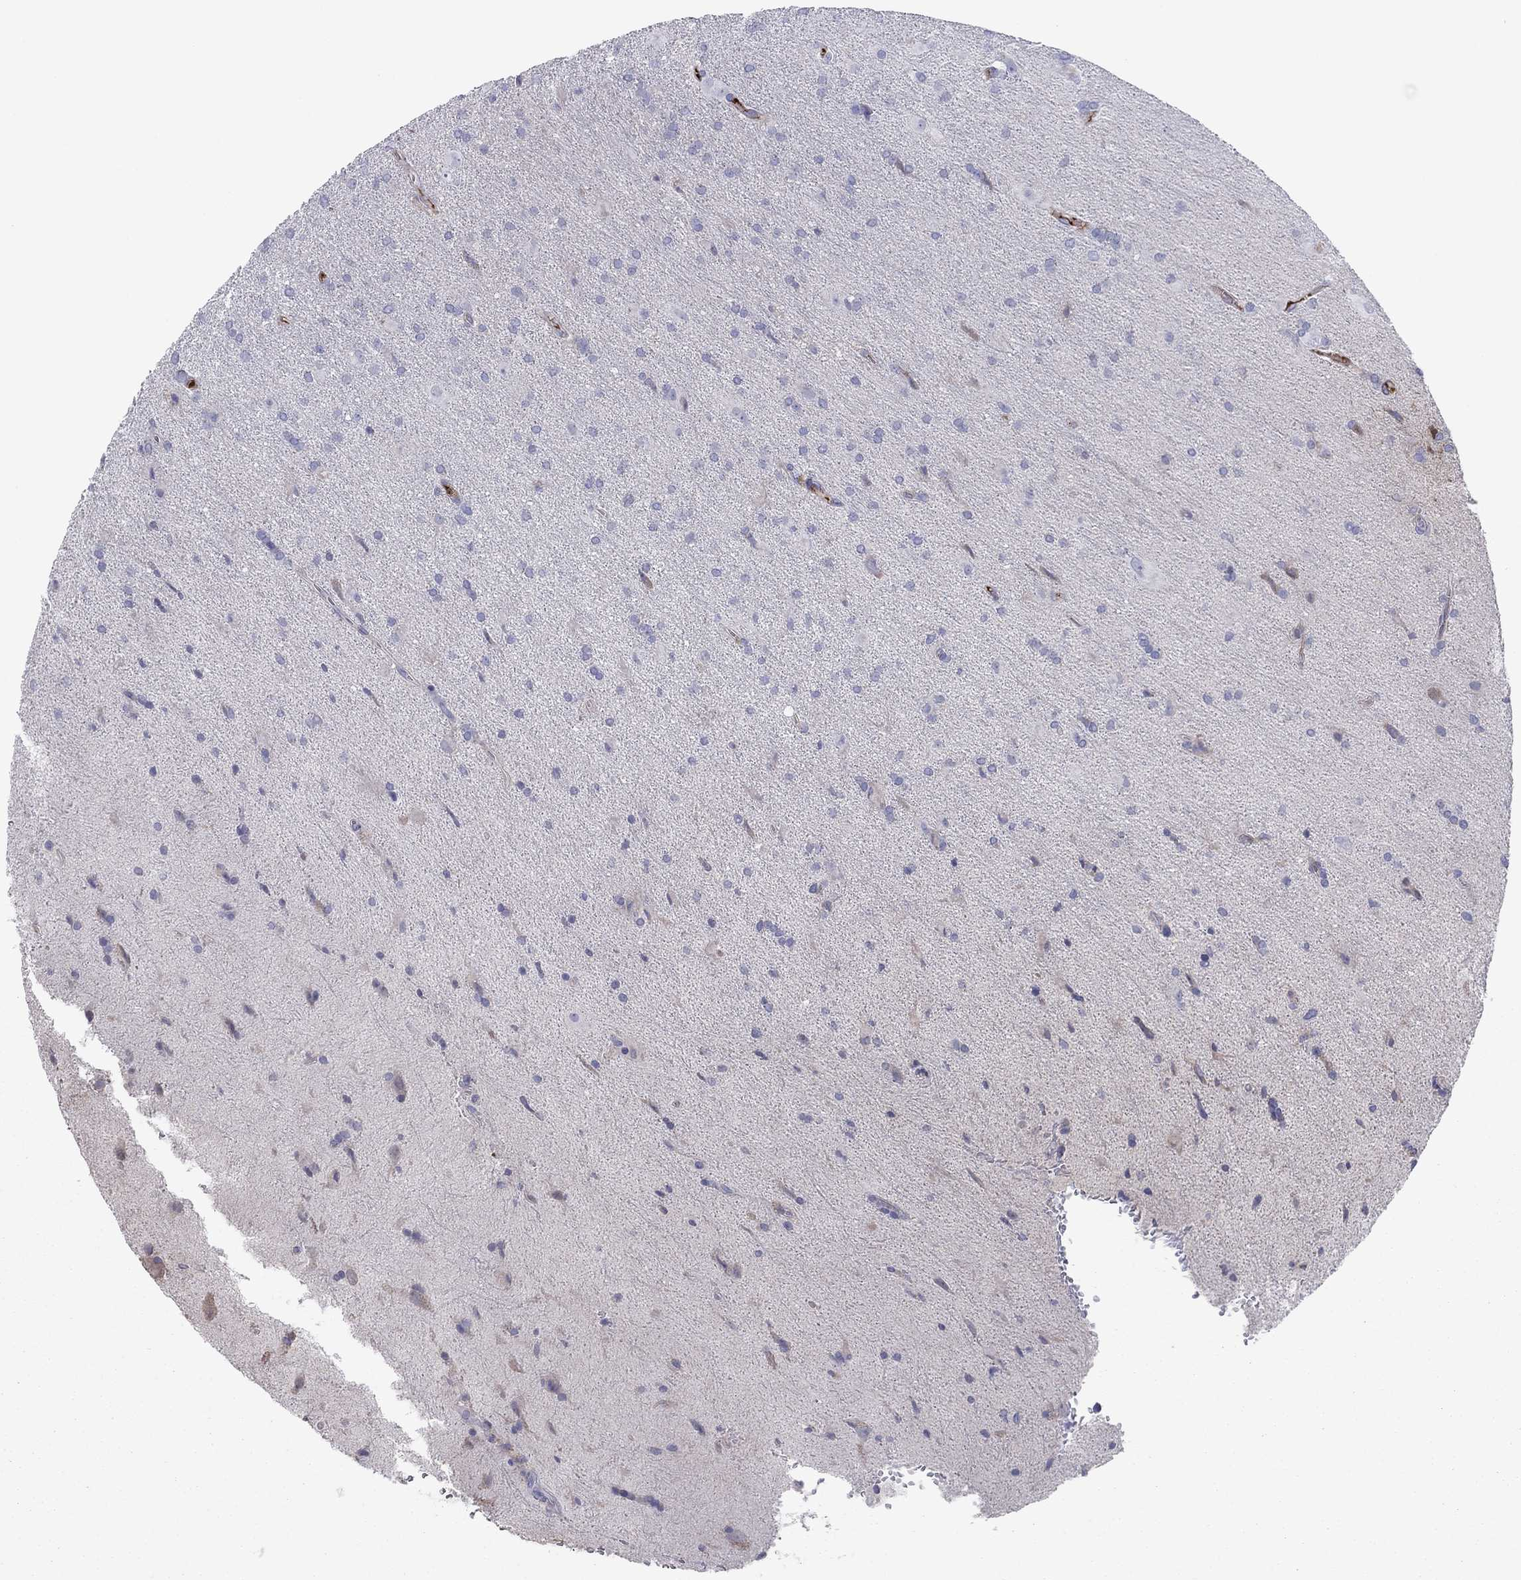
{"staining": {"intensity": "negative", "quantity": "none", "location": "none"}, "tissue": "glioma", "cell_type": "Tumor cells", "image_type": "cancer", "snomed": [{"axis": "morphology", "description": "Glioma, malignant, Low grade"}, {"axis": "topography", "description": "Brain"}], "caption": "The micrograph reveals no staining of tumor cells in malignant glioma (low-grade).", "gene": "HPX", "patient": {"sex": "male", "age": 58}}